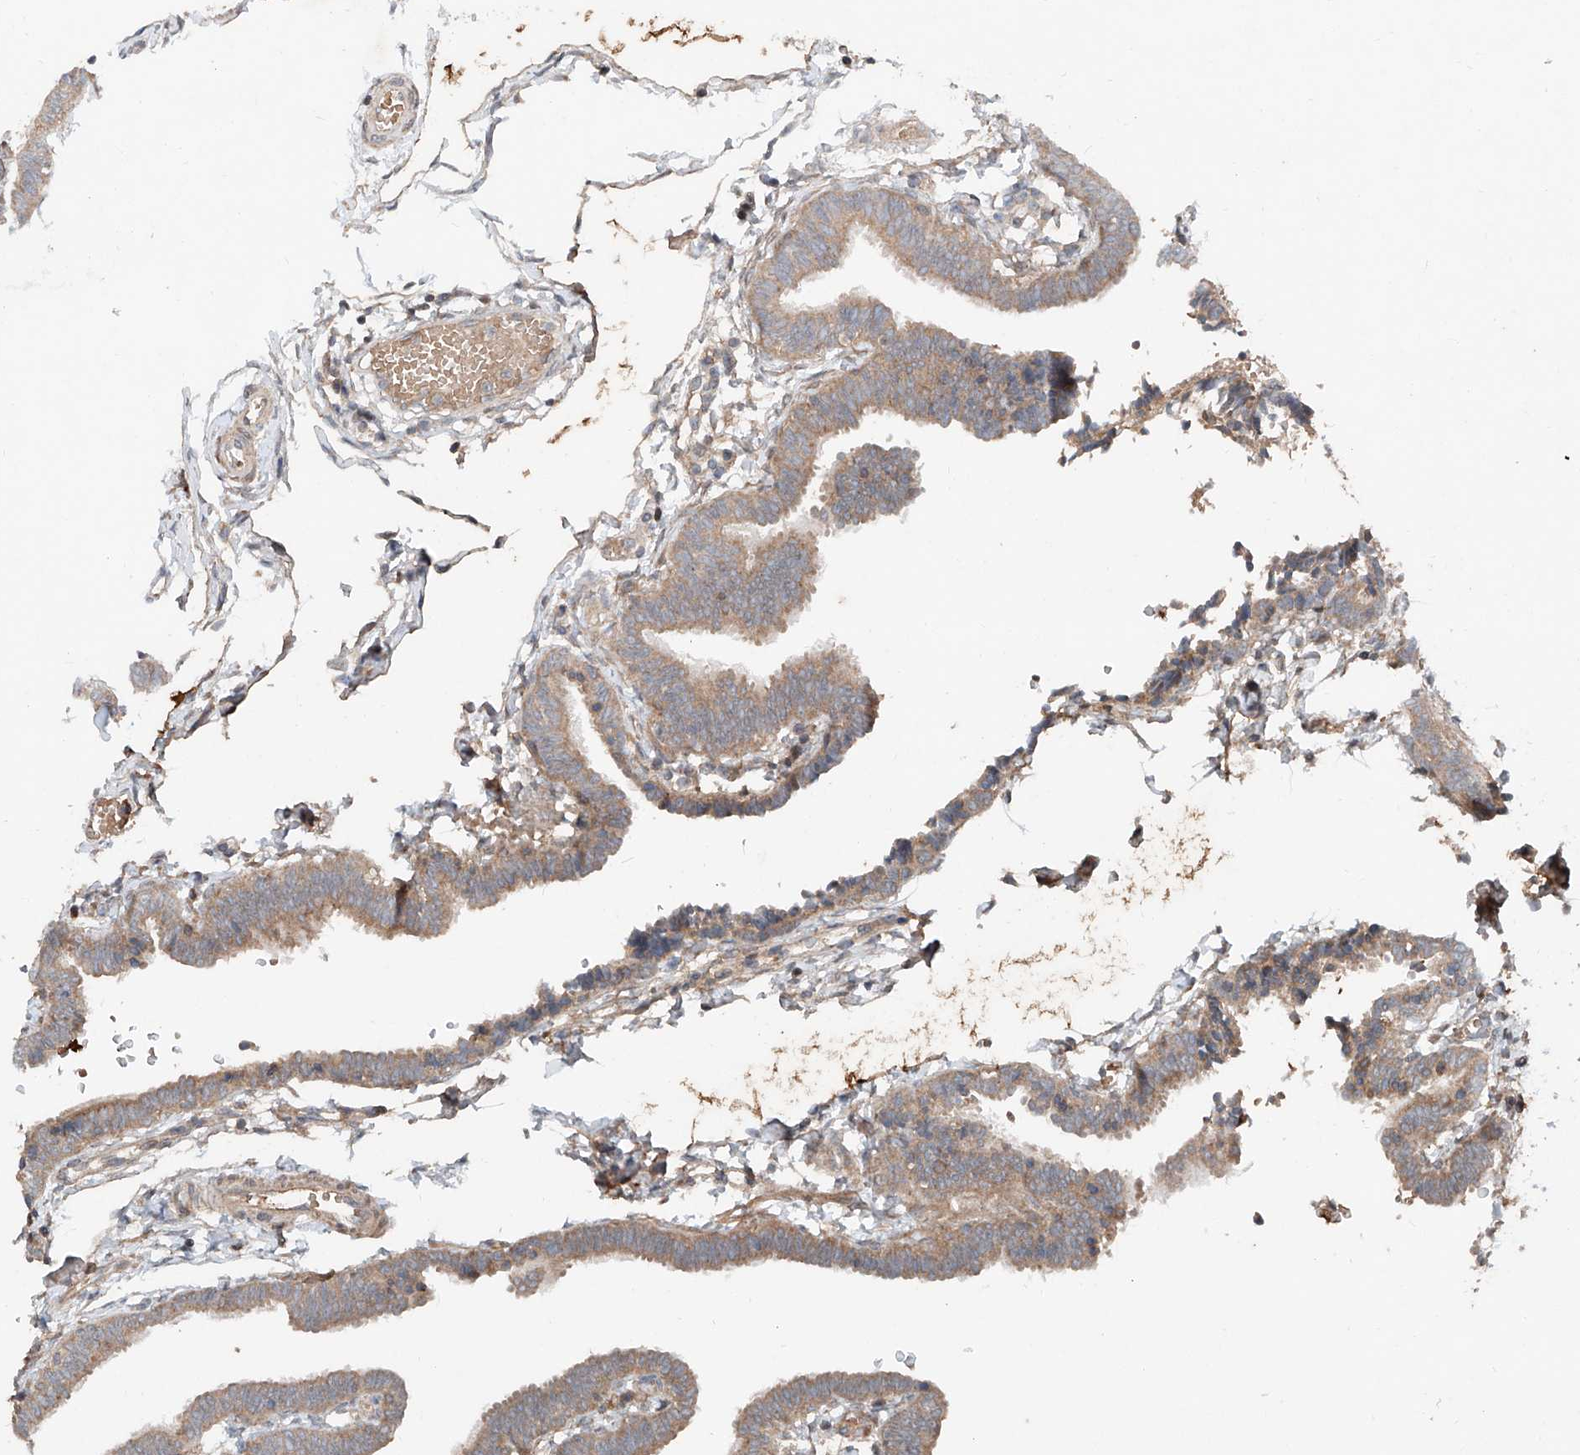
{"staining": {"intensity": "weak", "quantity": ">75%", "location": "cytoplasmic/membranous"}, "tissue": "fallopian tube", "cell_type": "Glandular cells", "image_type": "normal", "snomed": [{"axis": "morphology", "description": "Normal tissue, NOS"}, {"axis": "topography", "description": "Fallopian tube"}, {"axis": "topography", "description": "Ovary"}], "caption": "Human fallopian tube stained for a protein (brown) demonstrates weak cytoplasmic/membranous positive positivity in approximately >75% of glandular cells.", "gene": "ADAM23", "patient": {"sex": "female", "age": 23}}